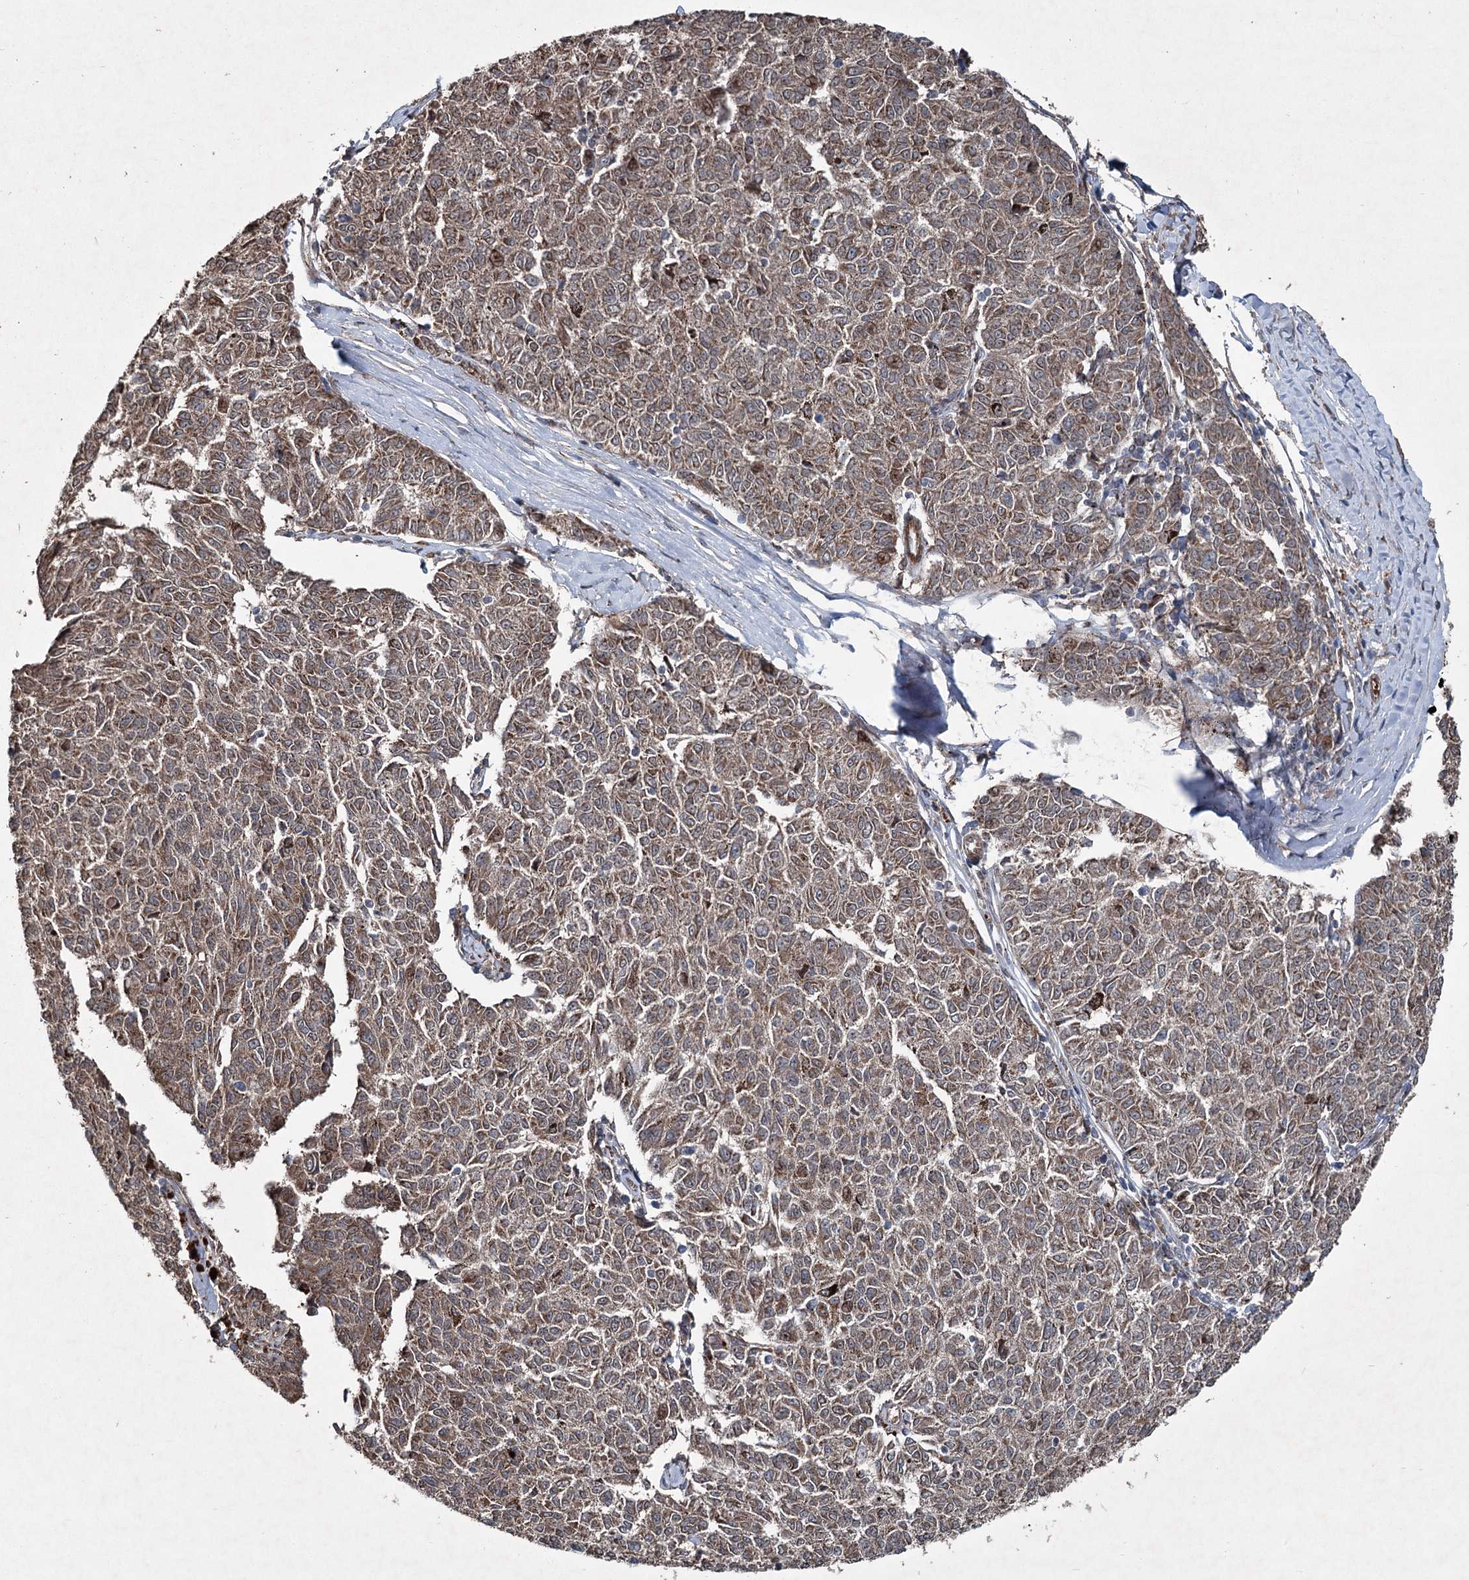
{"staining": {"intensity": "moderate", "quantity": ">75%", "location": "cytoplasmic/membranous"}, "tissue": "melanoma", "cell_type": "Tumor cells", "image_type": "cancer", "snomed": [{"axis": "morphology", "description": "Malignant melanoma, NOS"}, {"axis": "topography", "description": "Skin"}], "caption": "Protein staining exhibits moderate cytoplasmic/membranous positivity in about >75% of tumor cells in malignant melanoma.", "gene": "SERINC5", "patient": {"sex": "female", "age": 72}}